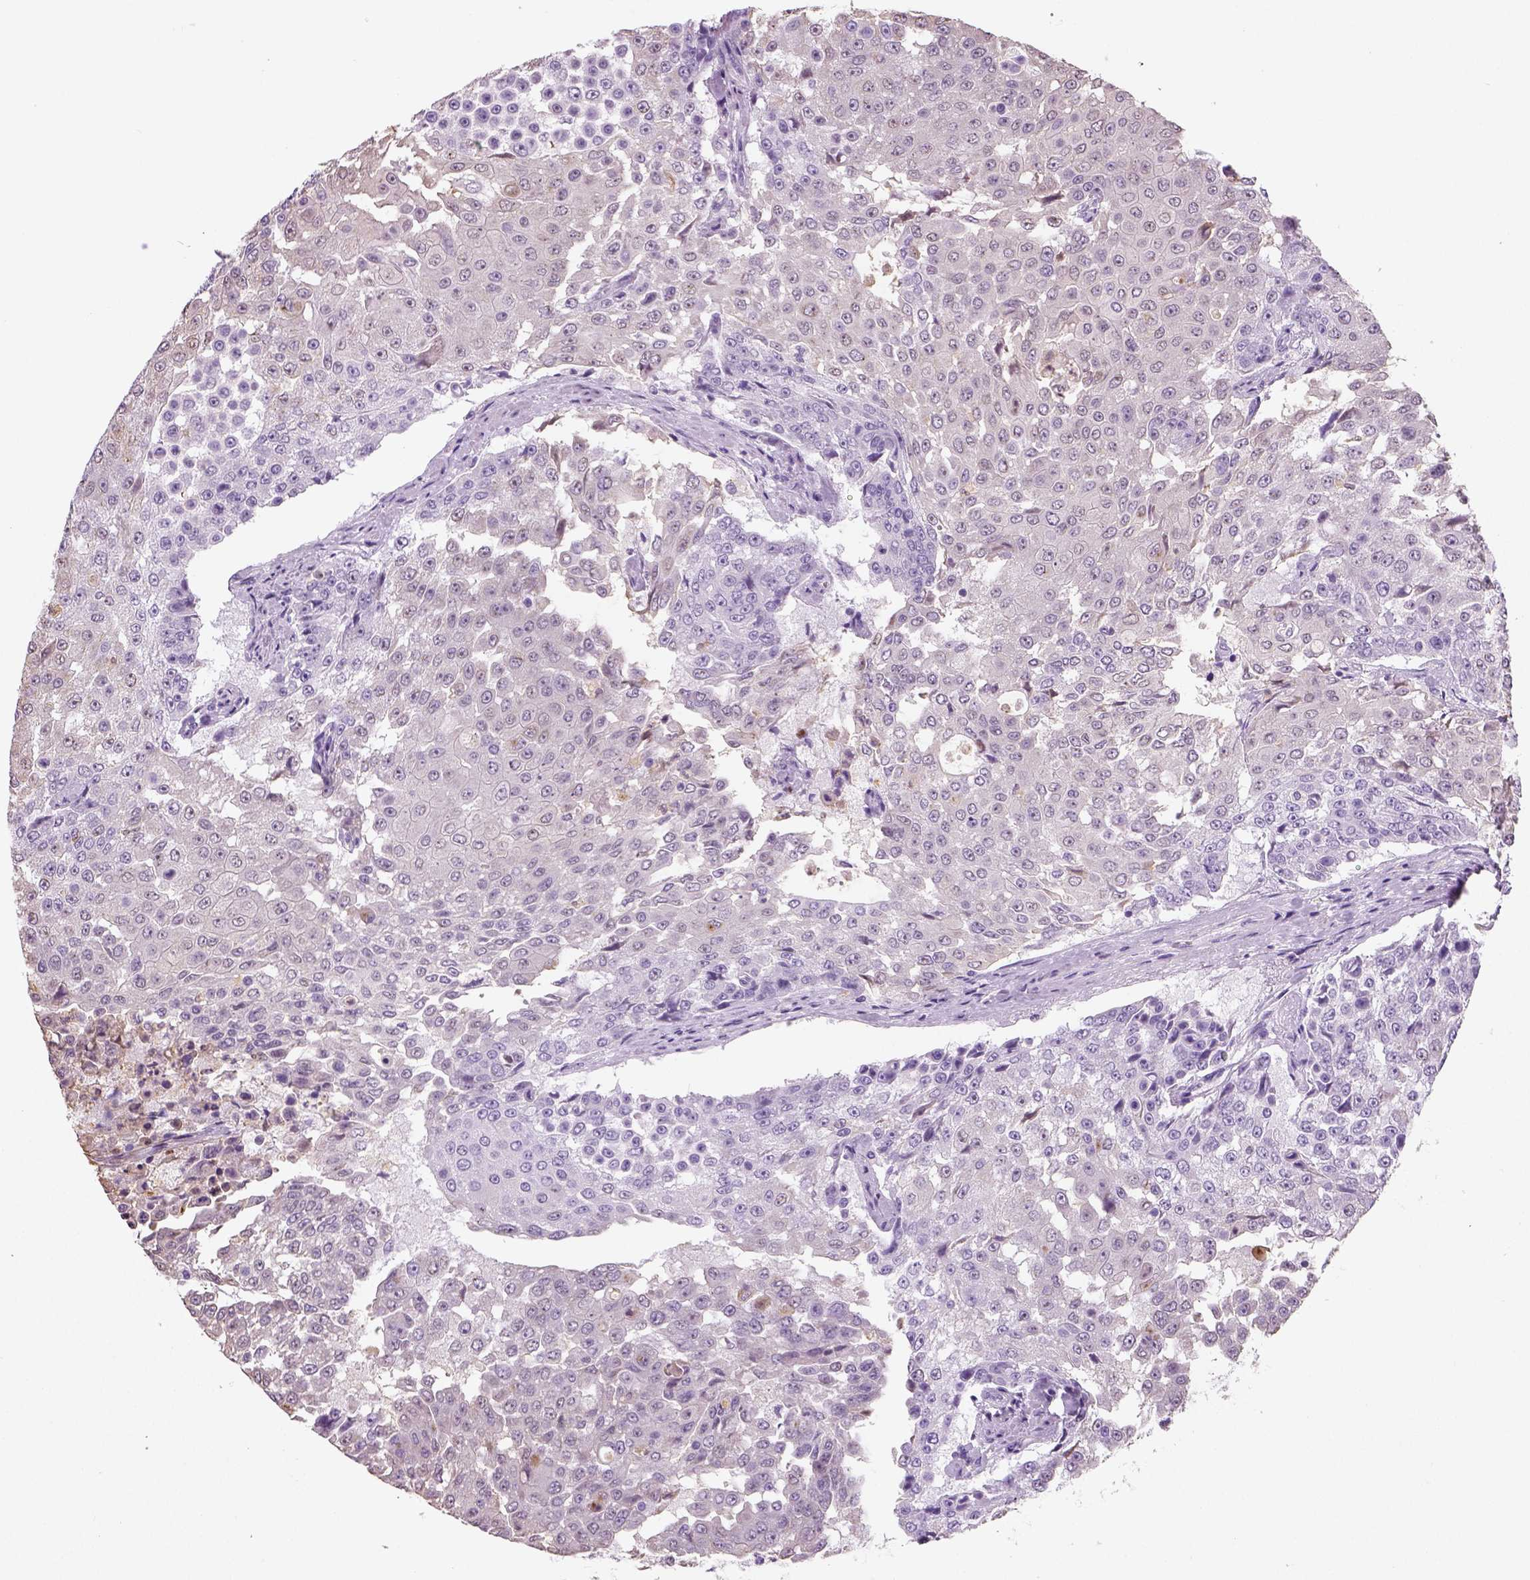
{"staining": {"intensity": "negative", "quantity": "none", "location": "none"}, "tissue": "urothelial cancer", "cell_type": "Tumor cells", "image_type": "cancer", "snomed": [{"axis": "morphology", "description": "Urothelial carcinoma, High grade"}, {"axis": "topography", "description": "Urinary bladder"}], "caption": "Tumor cells are negative for protein expression in human urothelial carcinoma (high-grade).", "gene": "NECAB2", "patient": {"sex": "female", "age": 63}}